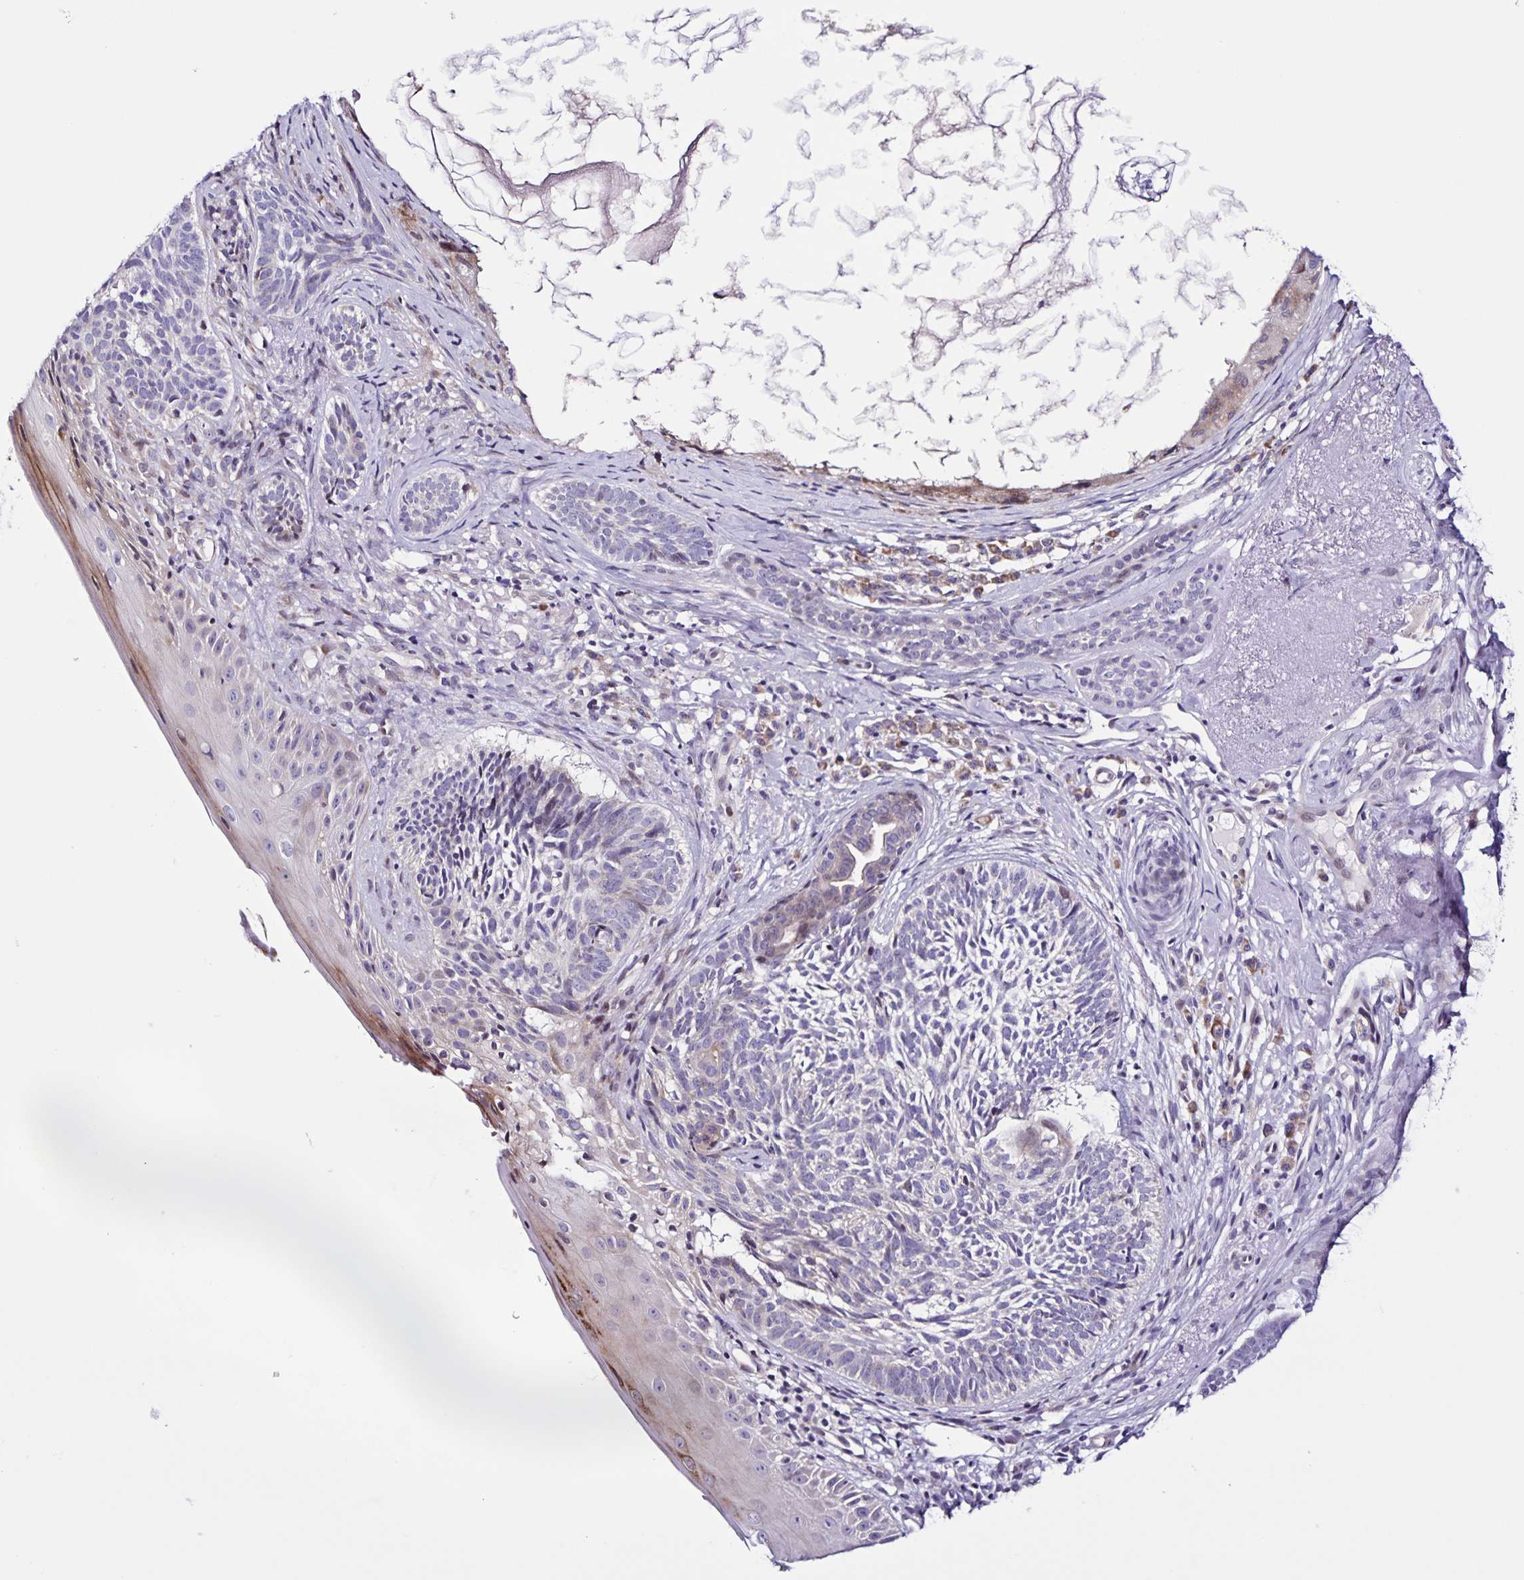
{"staining": {"intensity": "negative", "quantity": "none", "location": "none"}, "tissue": "skin cancer", "cell_type": "Tumor cells", "image_type": "cancer", "snomed": [{"axis": "morphology", "description": "Basal cell carcinoma"}, {"axis": "topography", "description": "Skin"}], "caption": "Immunohistochemical staining of basal cell carcinoma (skin) displays no significant expression in tumor cells.", "gene": "RNFT2", "patient": {"sex": "female", "age": 74}}